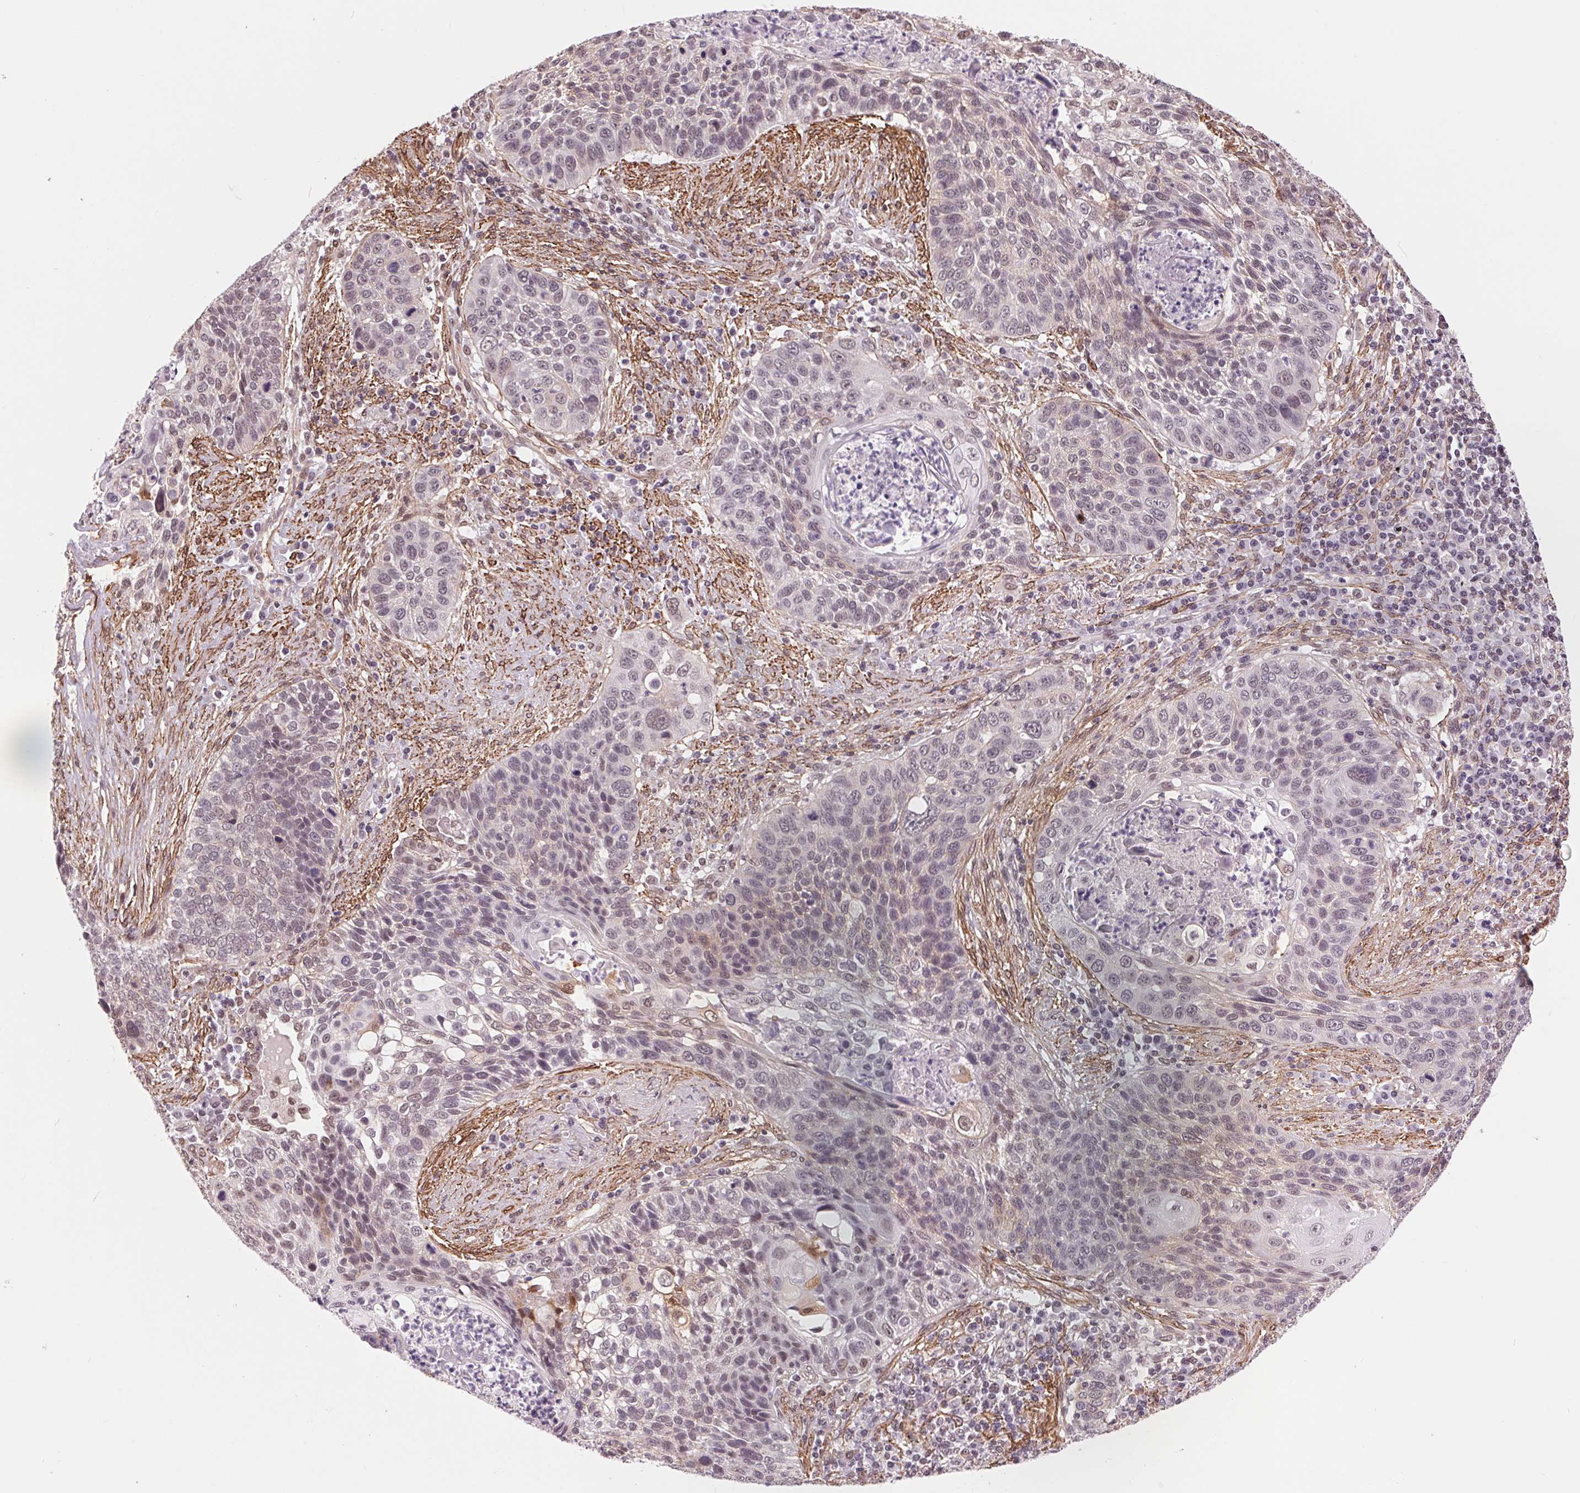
{"staining": {"intensity": "weak", "quantity": "<25%", "location": "nuclear"}, "tissue": "lung cancer", "cell_type": "Tumor cells", "image_type": "cancer", "snomed": [{"axis": "morphology", "description": "Squamous cell carcinoma, NOS"}, {"axis": "morphology", "description": "Squamous cell carcinoma, metastatic, NOS"}, {"axis": "topography", "description": "Lung"}, {"axis": "topography", "description": "Pleura, NOS"}], "caption": "Tumor cells are negative for brown protein staining in lung cancer (squamous cell carcinoma).", "gene": "BCAT1", "patient": {"sex": "male", "age": 72}}